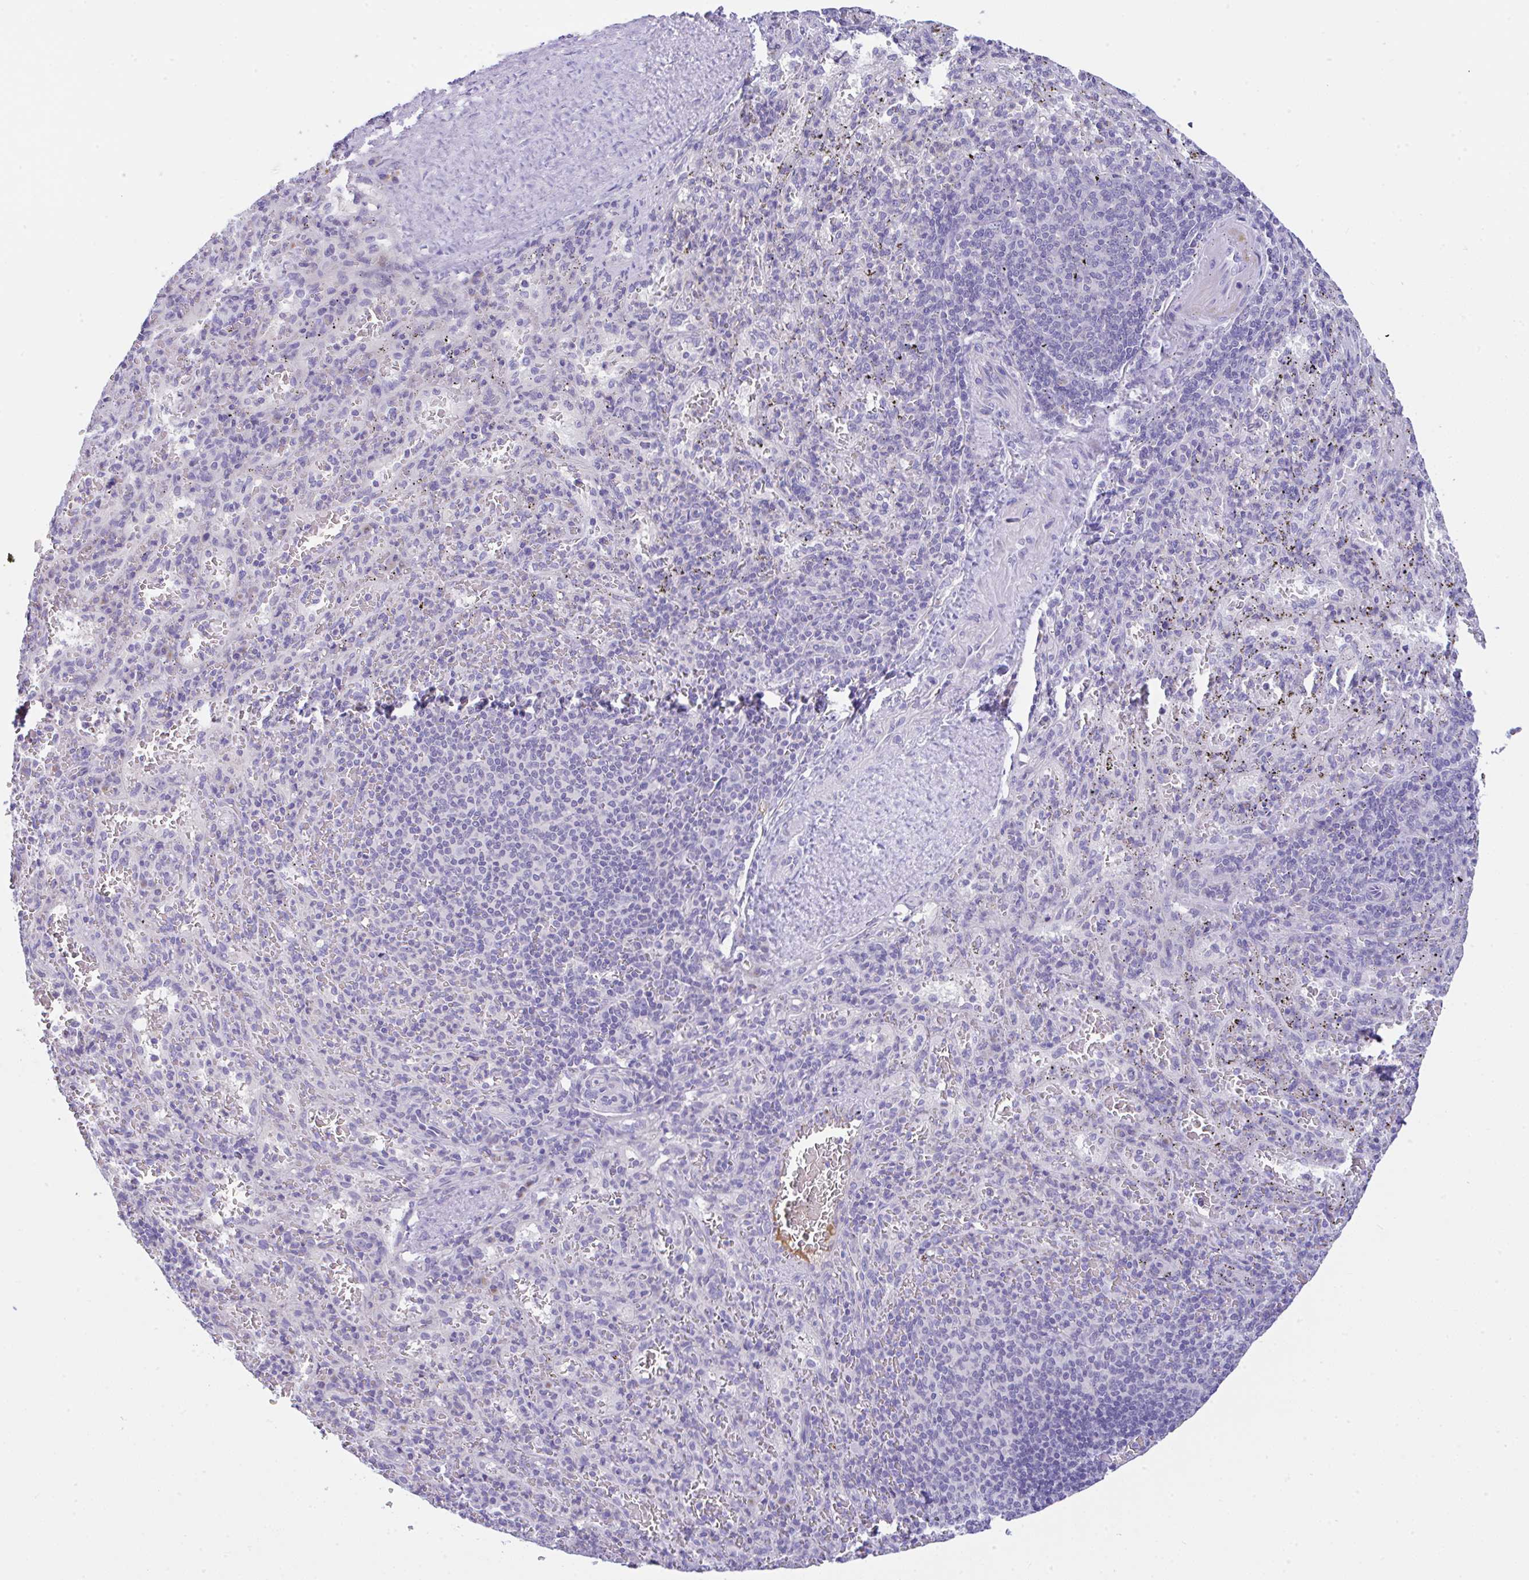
{"staining": {"intensity": "negative", "quantity": "none", "location": "none"}, "tissue": "spleen", "cell_type": "Cells in red pulp", "image_type": "normal", "snomed": [{"axis": "morphology", "description": "Normal tissue, NOS"}, {"axis": "topography", "description": "Spleen"}], "caption": "This is a micrograph of immunohistochemistry staining of benign spleen, which shows no staining in cells in red pulp. Brightfield microscopy of immunohistochemistry (IHC) stained with DAB (brown) and hematoxylin (blue), captured at high magnification.", "gene": "SERPINE3", "patient": {"sex": "male", "age": 57}}